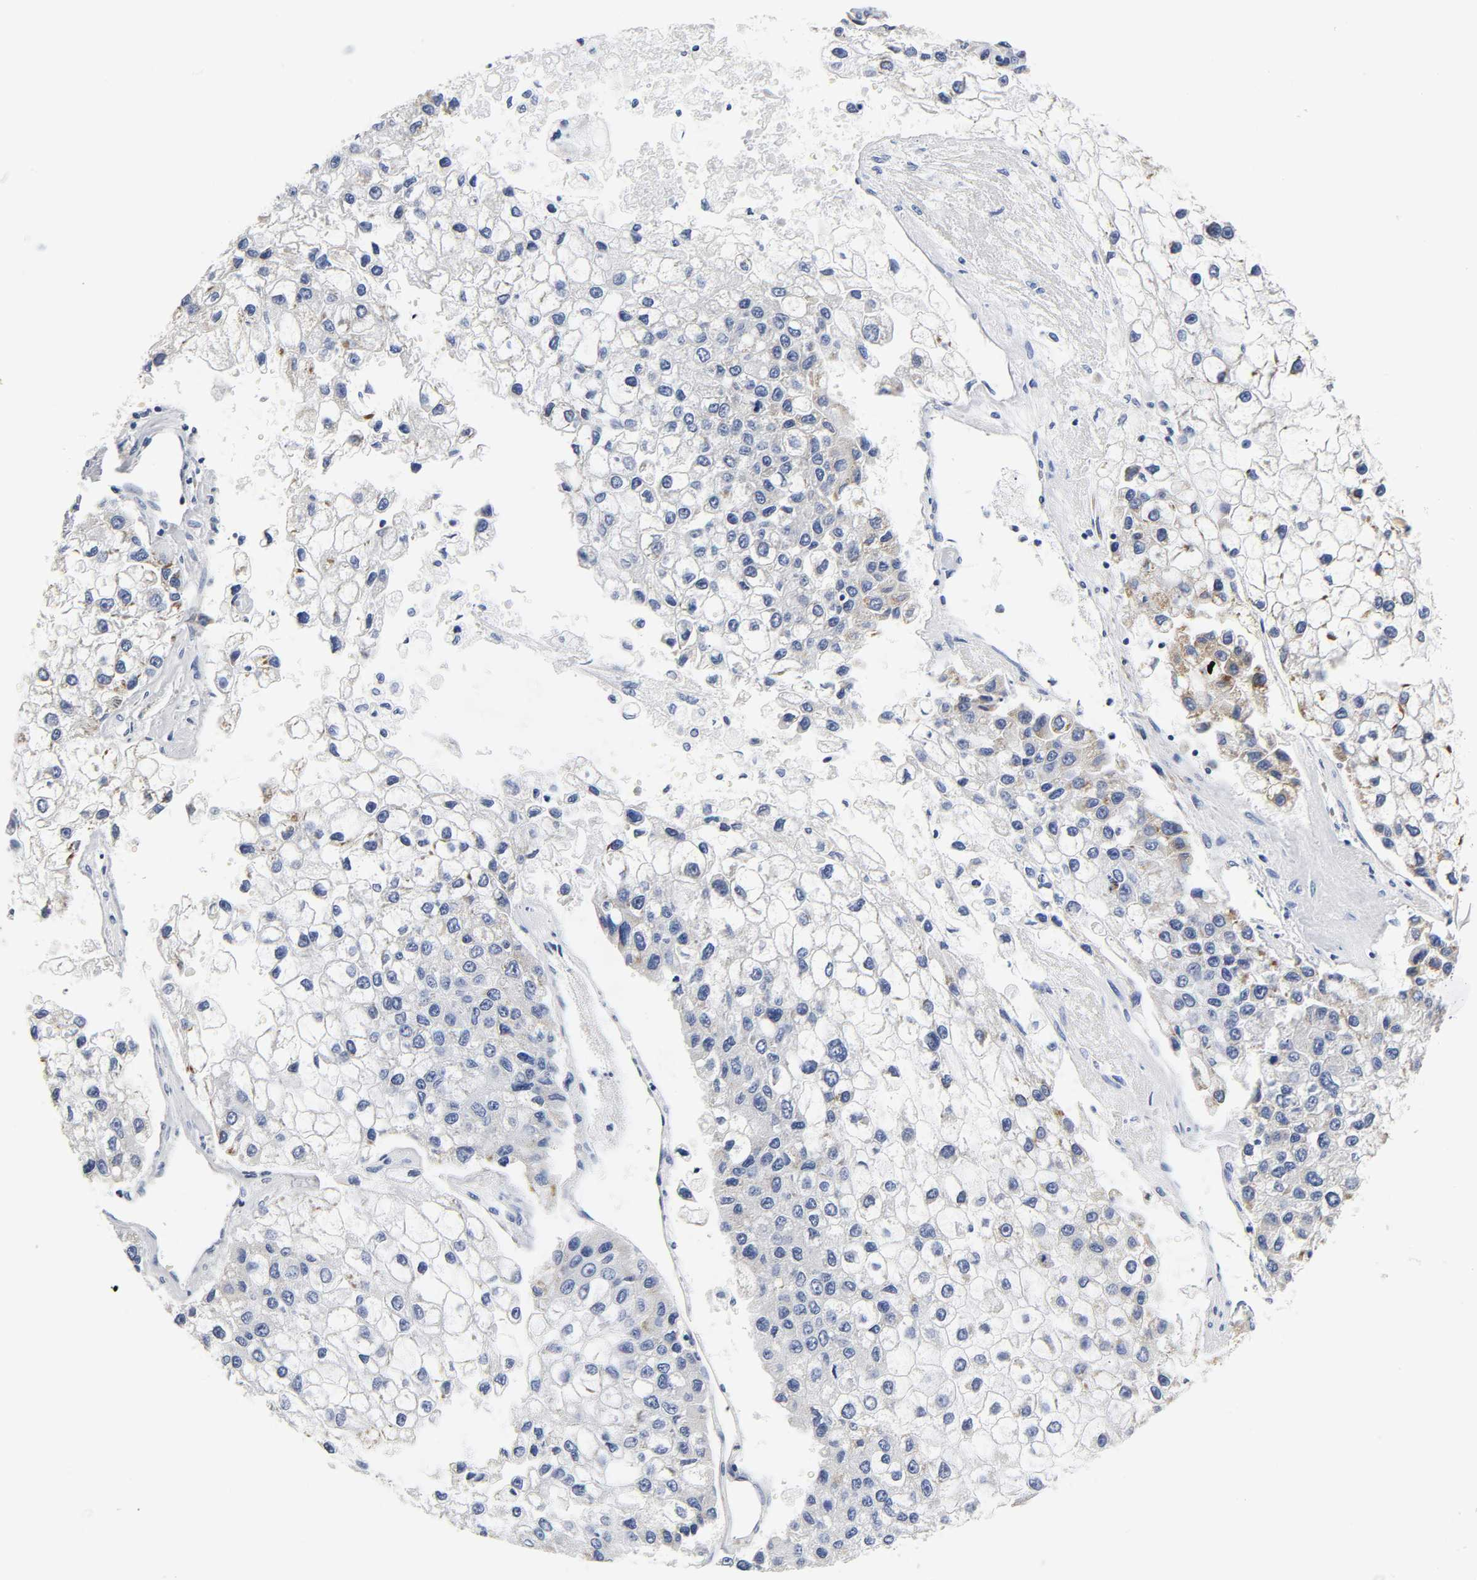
{"staining": {"intensity": "negative", "quantity": "none", "location": "none"}, "tissue": "liver cancer", "cell_type": "Tumor cells", "image_type": "cancer", "snomed": [{"axis": "morphology", "description": "Carcinoma, Hepatocellular, NOS"}, {"axis": "topography", "description": "Liver"}], "caption": "DAB (3,3'-diaminobenzidine) immunohistochemical staining of hepatocellular carcinoma (liver) reveals no significant staining in tumor cells. (Stains: DAB (3,3'-diaminobenzidine) immunohistochemistry with hematoxylin counter stain, Microscopy: brightfield microscopy at high magnification).", "gene": "REL", "patient": {"sex": "female", "age": 66}}